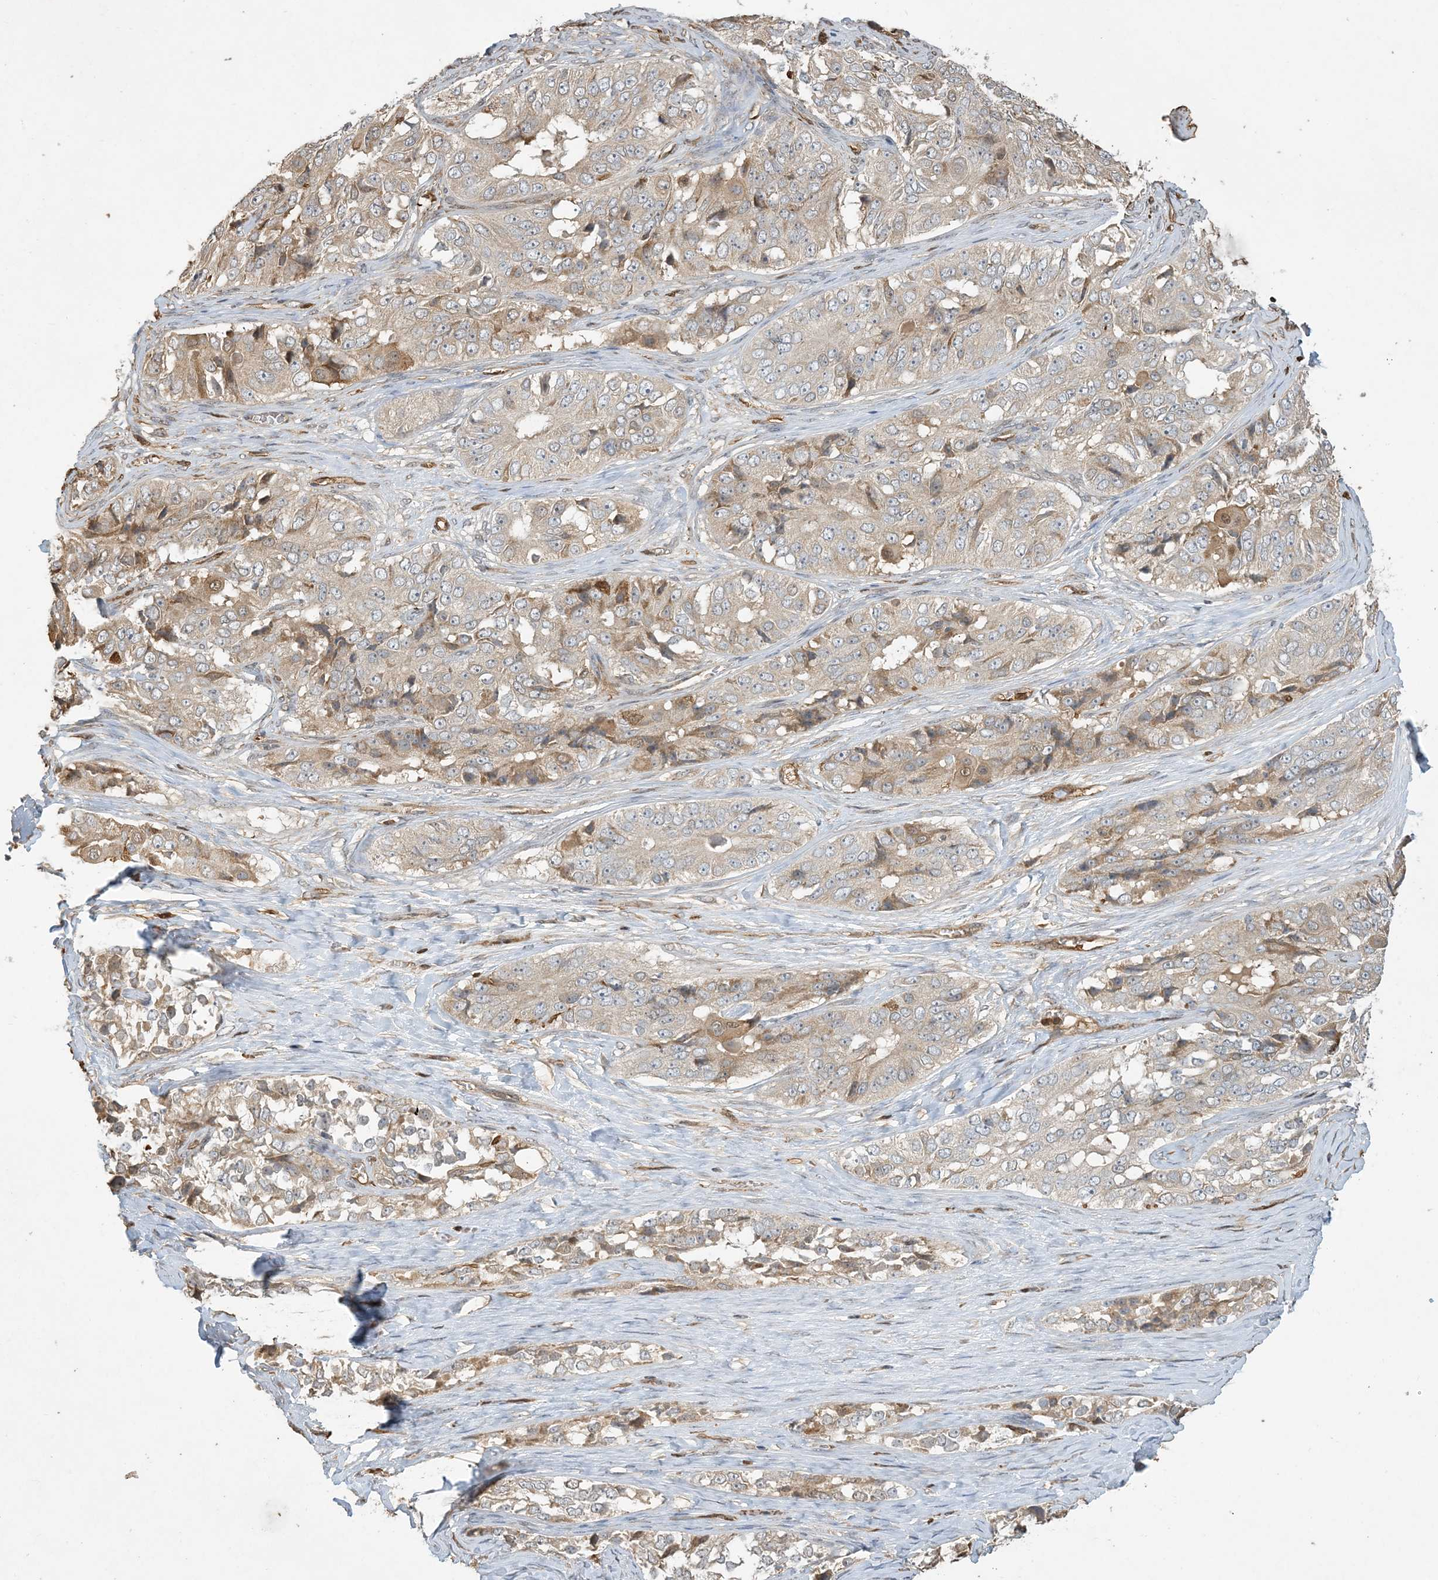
{"staining": {"intensity": "weak", "quantity": ">75%", "location": "cytoplasmic/membranous"}, "tissue": "ovarian cancer", "cell_type": "Tumor cells", "image_type": "cancer", "snomed": [{"axis": "morphology", "description": "Carcinoma, endometroid"}, {"axis": "topography", "description": "Ovary"}], "caption": "Immunohistochemical staining of human ovarian cancer (endometroid carcinoma) demonstrates low levels of weak cytoplasmic/membranous protein expression in about >75% of tumor cells.", "gene": "TMSB4X", "patient": {"sex": "female", "age": 51}}